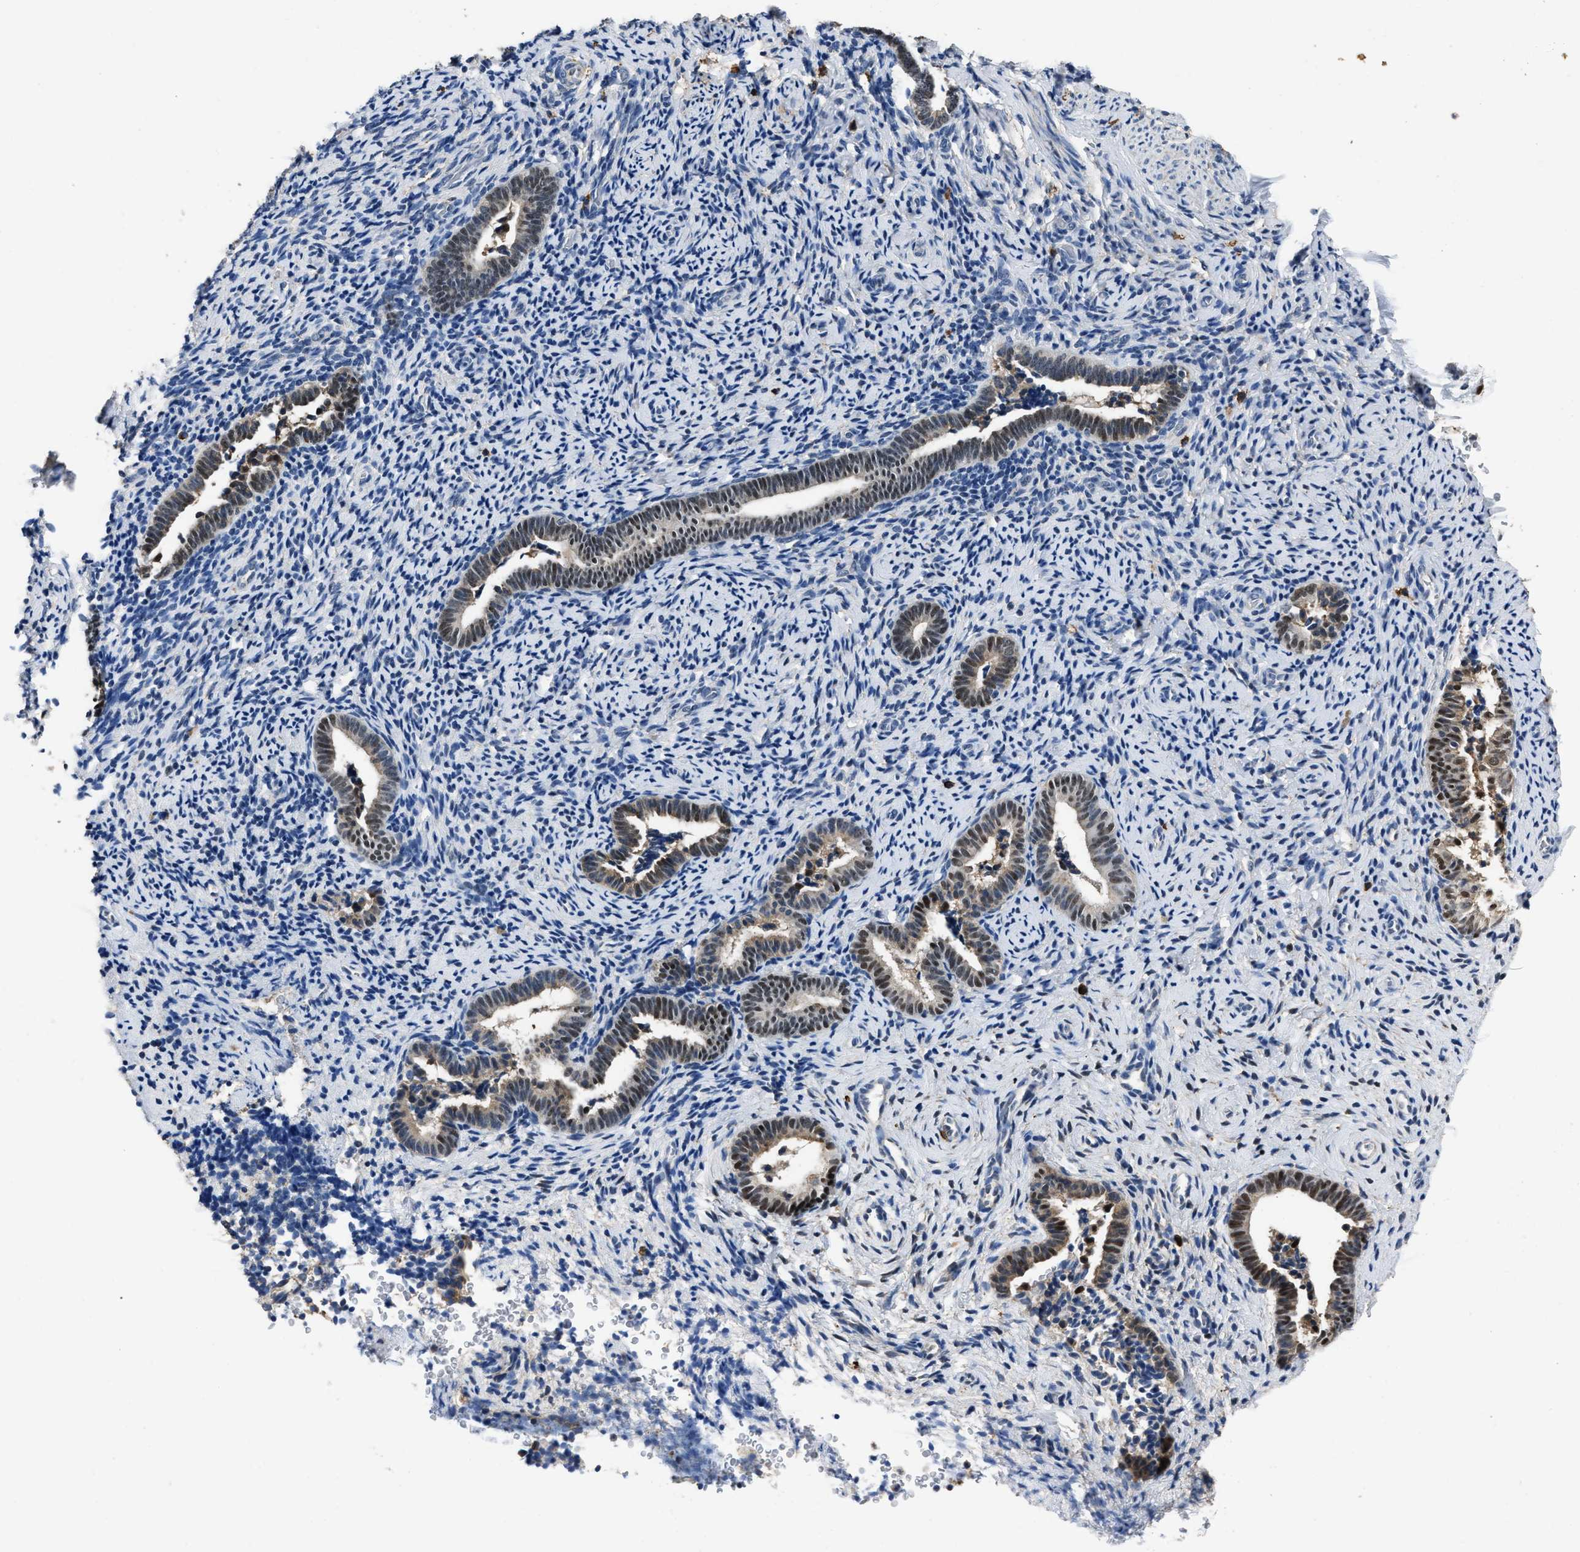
{"staining": {"intensity": "negative", "quantity": "none", "location": "none"}, "tissue": "endometrium", "cell_type": "Cells in endometrial stroma", "image_type": "normal", "snomed": [{"axis": "morphology", "description": "Normal tissue, NOS"}, {"axis": "topography", "description": "Endometrium"}], "caption": "Image shows no protein positivity in cells in endometrial stroma of normal endometrium.", "gene": "NSUN5", "patient": {"sex": "female", "age": 51}}